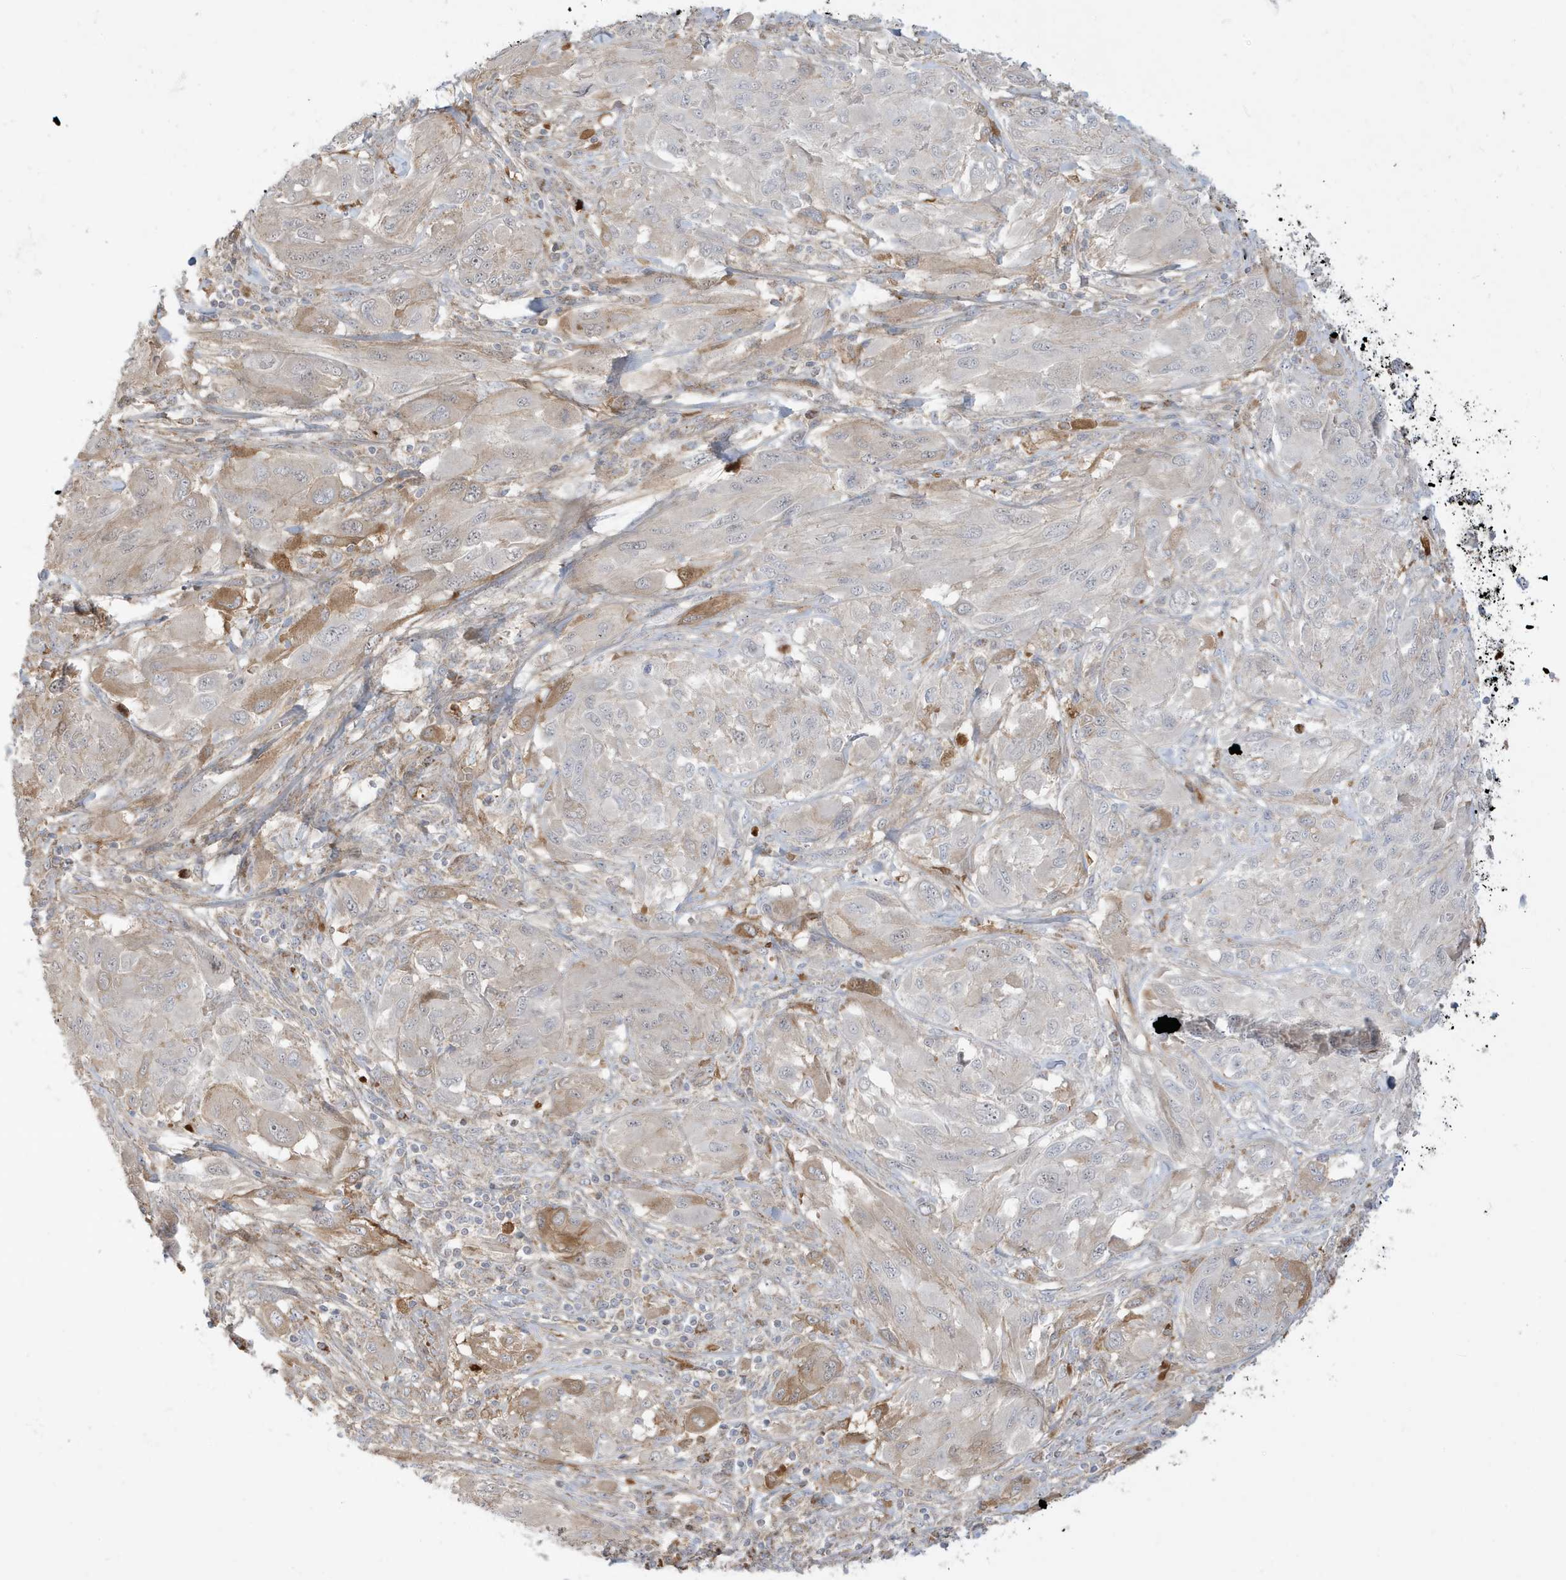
{"staining": {"intensity": "moderate", "quantity": "<25%", "location": "cytoplasmic/membranous"}, "tissue": "melanoma", "cell_type": "Tumor cells", "image_type": "cancer", "snomed": [{"axis": "morphology", "description": "Malignant melanoma, NOS"}, {"axis": "topography", "description": "Skin"}], "caption": "Immunohistochemical staining of melanoma displays low levels of moderate cytoplasmic/membranous protein expression in approximately <25% of tumor cells.", "gene": "IFT57", "patient": {"sex": "female", "age": 91}}